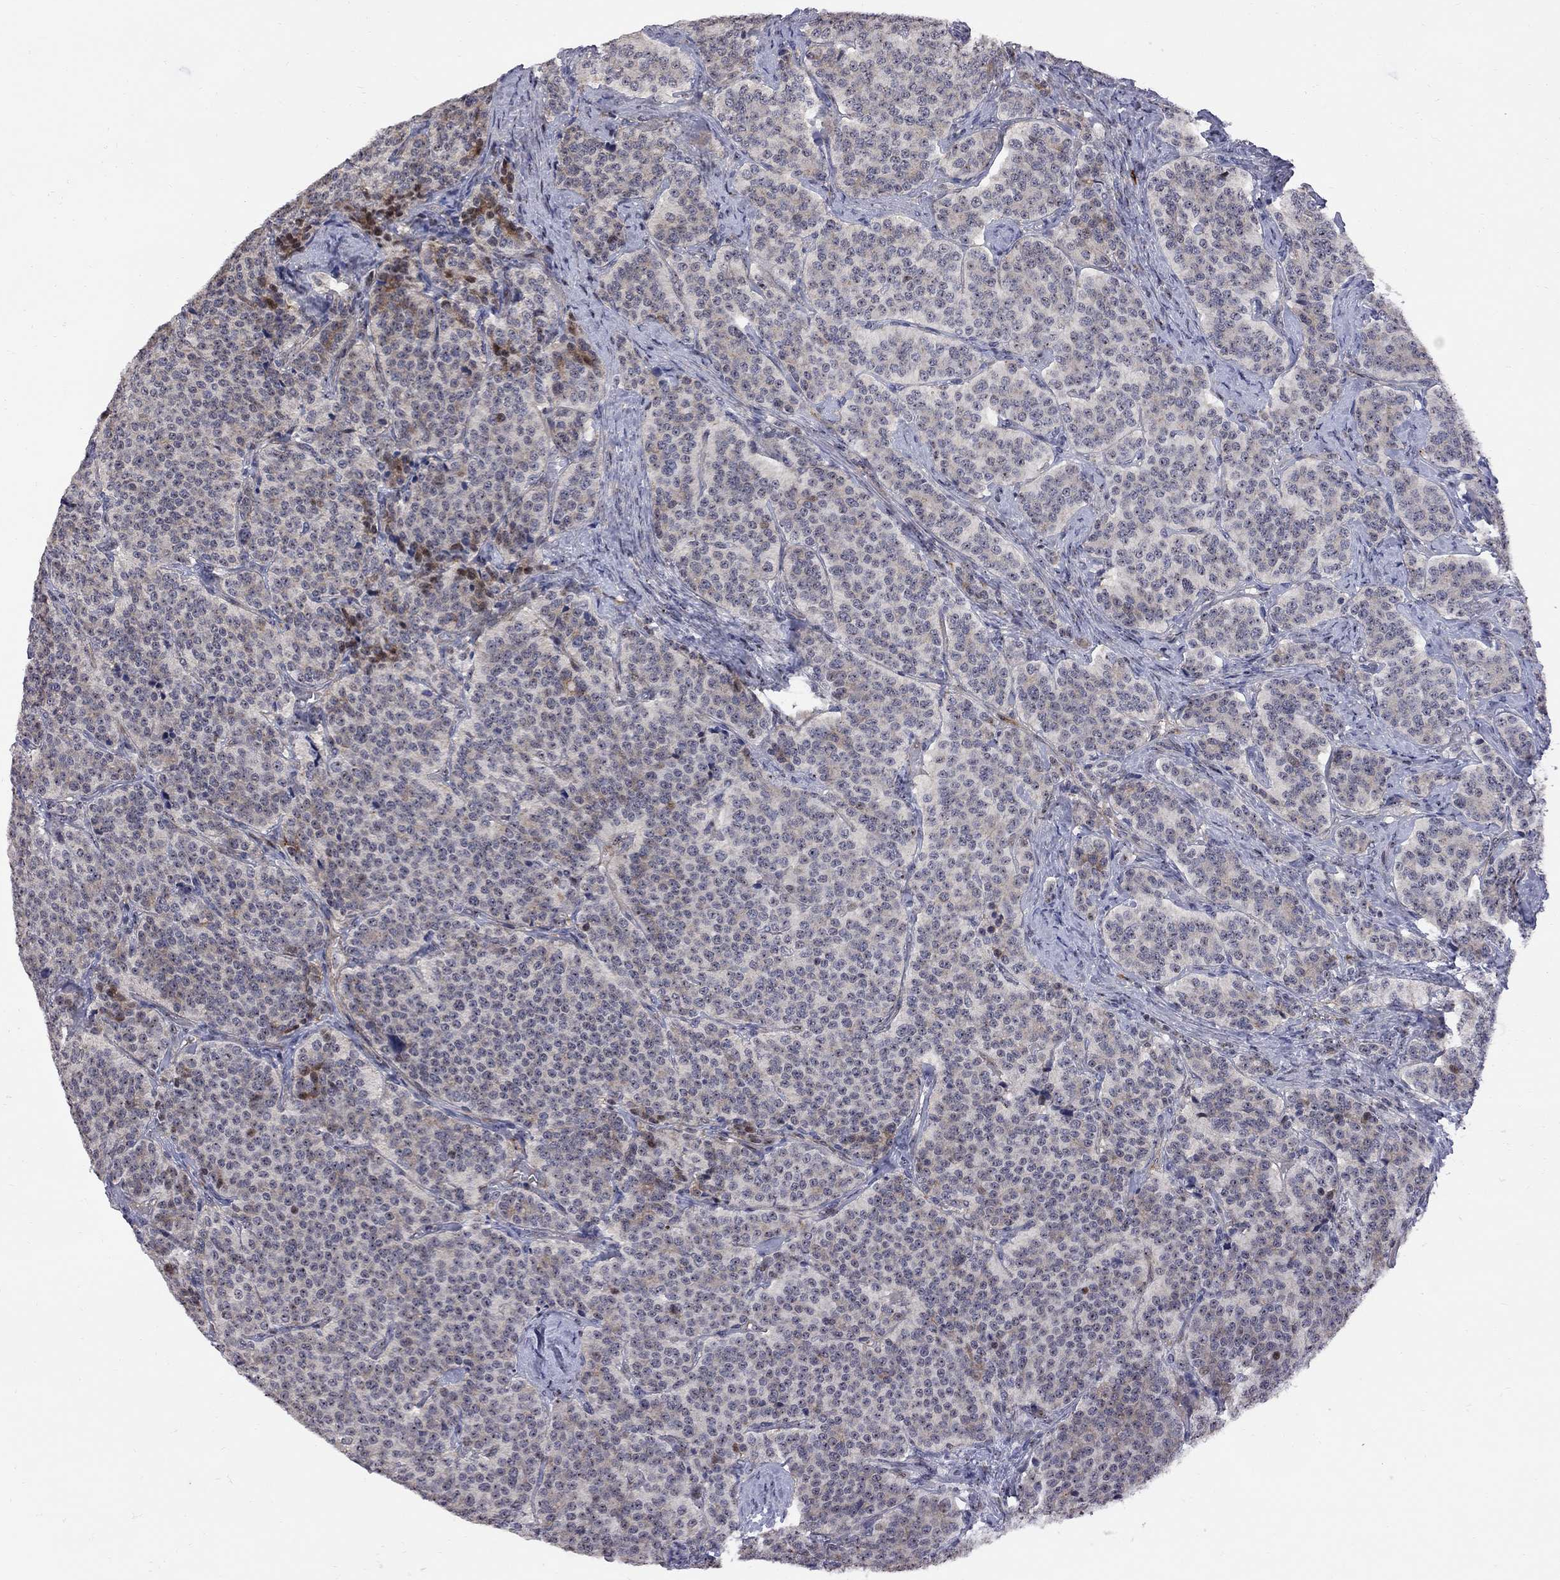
{"staining": {"intensity": "moderate", "quantity": "<25%", "location": "cytoplasmic/membranous,nuclear"}, "tissue": "carcinoid", "cell_type": "Tumor cells", "image_type": "cancer", "snomed": [{"axis": "morphology", "description": "Carcinoid, malignant, NOS"}, {"axis": "topography", "description": "Small intestine"}], "caption": "Immunohistochemistry (IHC) of human malignant carcinoid shows low levels of moderate cytoplasmic/membranous and nuclear expression in about <25% of tumor cells. (DAB = brown stain, brightfield microscopy at high magnification).", "gene": "DHX33", "patient": {"sex": "female", "age": 58}}